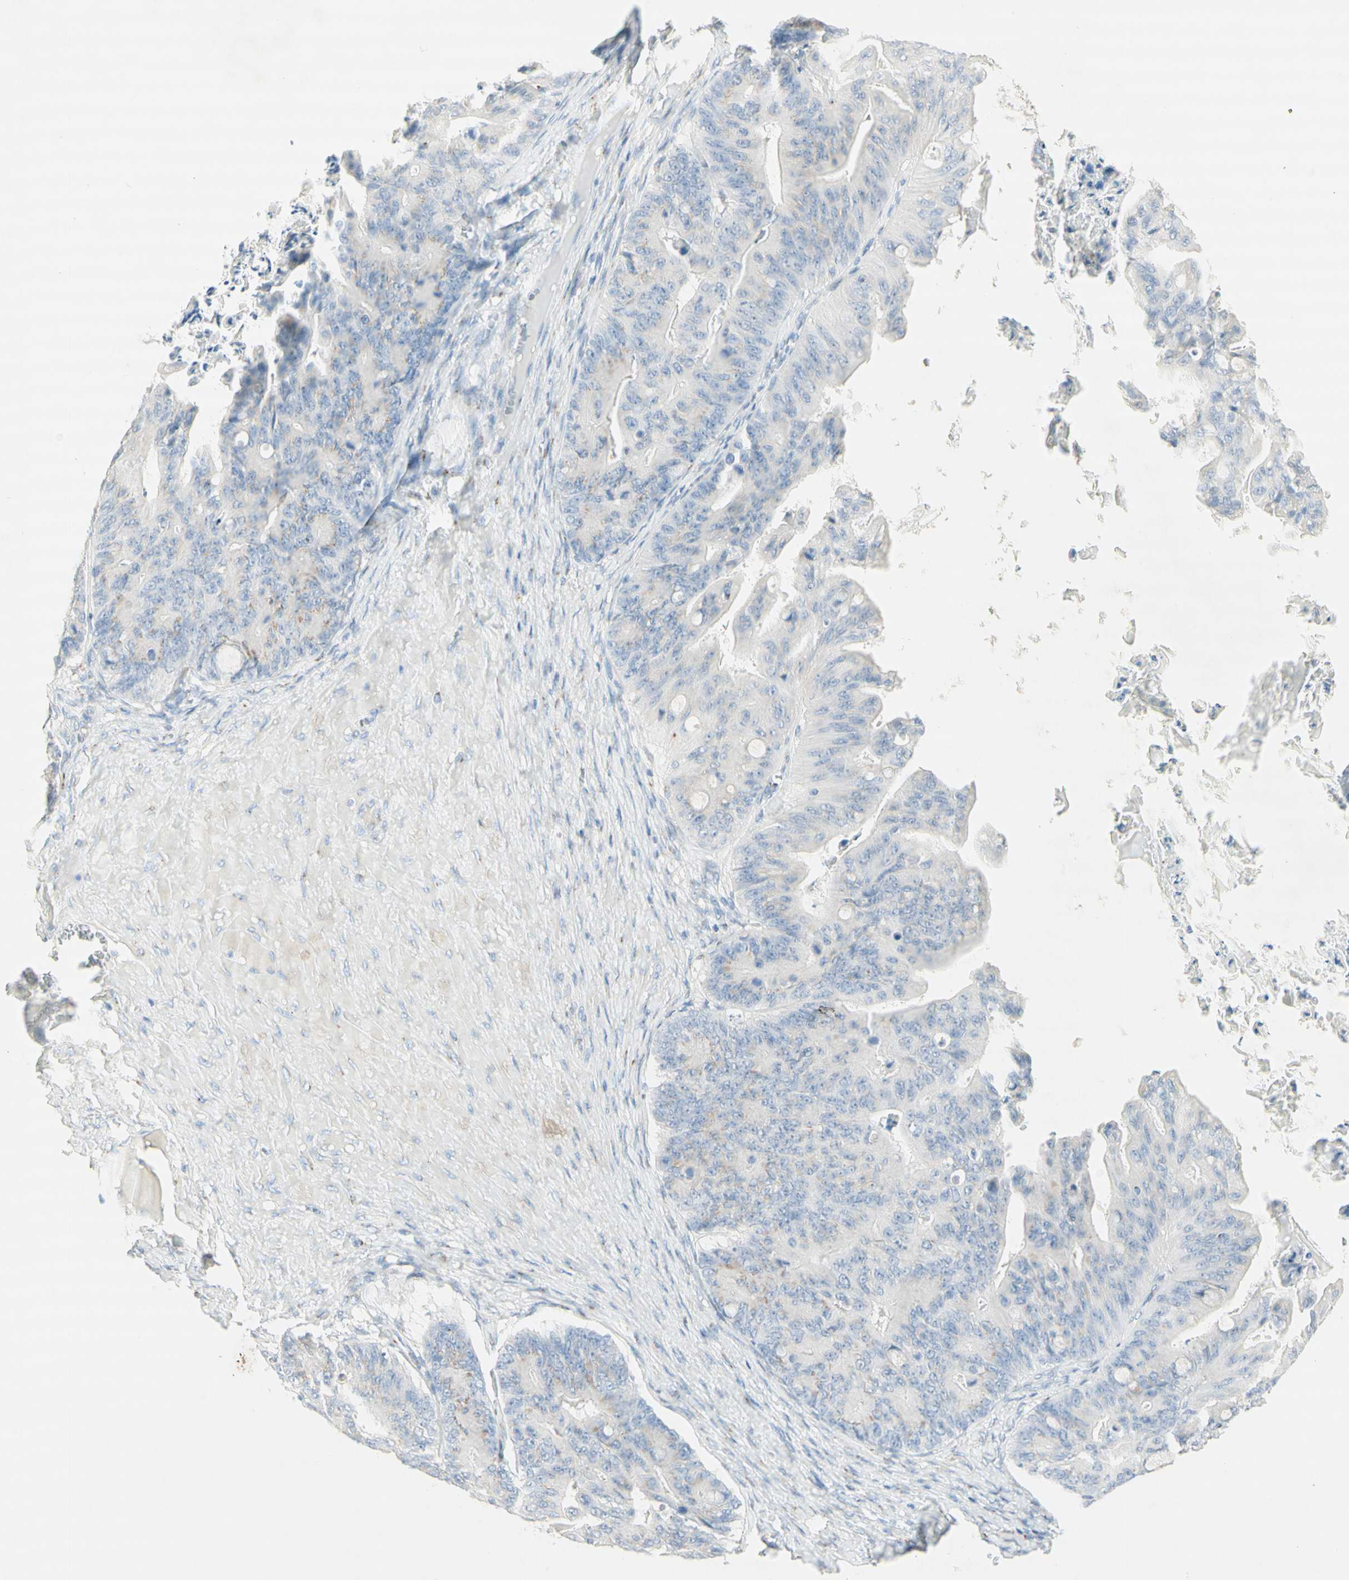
{"staining": {"intensity": "weak", "quantity": "25%-75%", "location": "cytoplasmic/membranous"}, "tissue": "ovarian cancer", "cell_type": "Tumor cells", "image_type": "cancer", "snomed": [{"axis": "morphology", "description": "Cystadenocarcinoma, mucinous, NOS"}, {"axis": "topography", "description": "Ovary"}], "caption": "Ovarian mucinous cystadenocarcinoma stained with DAB immunohistochemistry displays low levels of weak cytoplasmic/membranous staining in about 25%-75% of tumor cells.", "gene": "MANEA", "patient": {"sex": "female", "age": 37}}